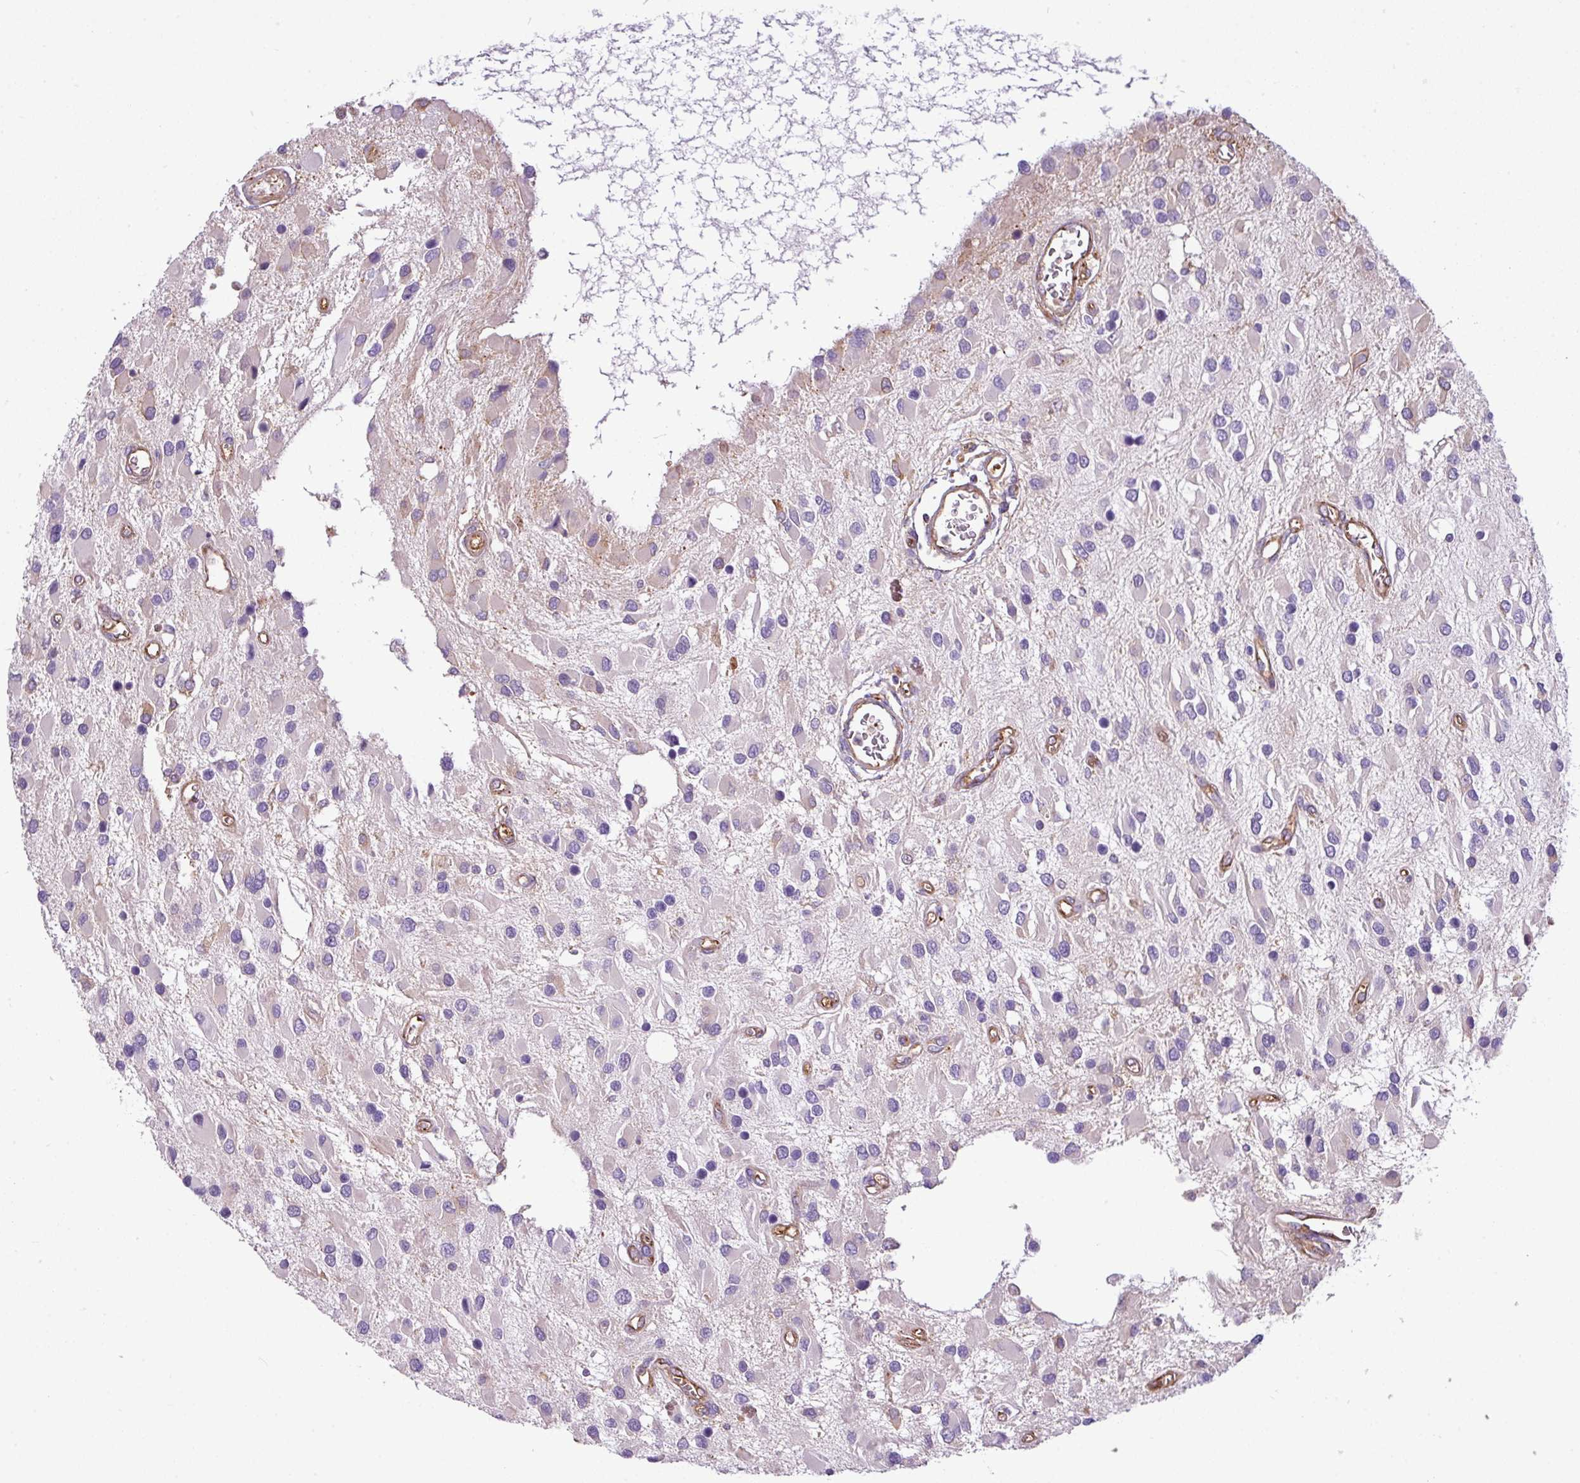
{"staining": {"intensity": "negative", "quantity": "none", "location": "none"}, "tissue": "glioma", "cell_type": "Tumor cells", "image_type": "cancer", "snomed": [{"axis": "morphology", "description": "Glioma, malignant, High grade"}, {"axis": "topography", "description": "Brain"}], "caption": "DAB (3,3'-diaminobenzidine) immunohistochemical staining of human glioma exhibits no significant positivity in tumor cells.", "gene": "XNDC1N", "patient": {"sex": "male", "age": 53}}